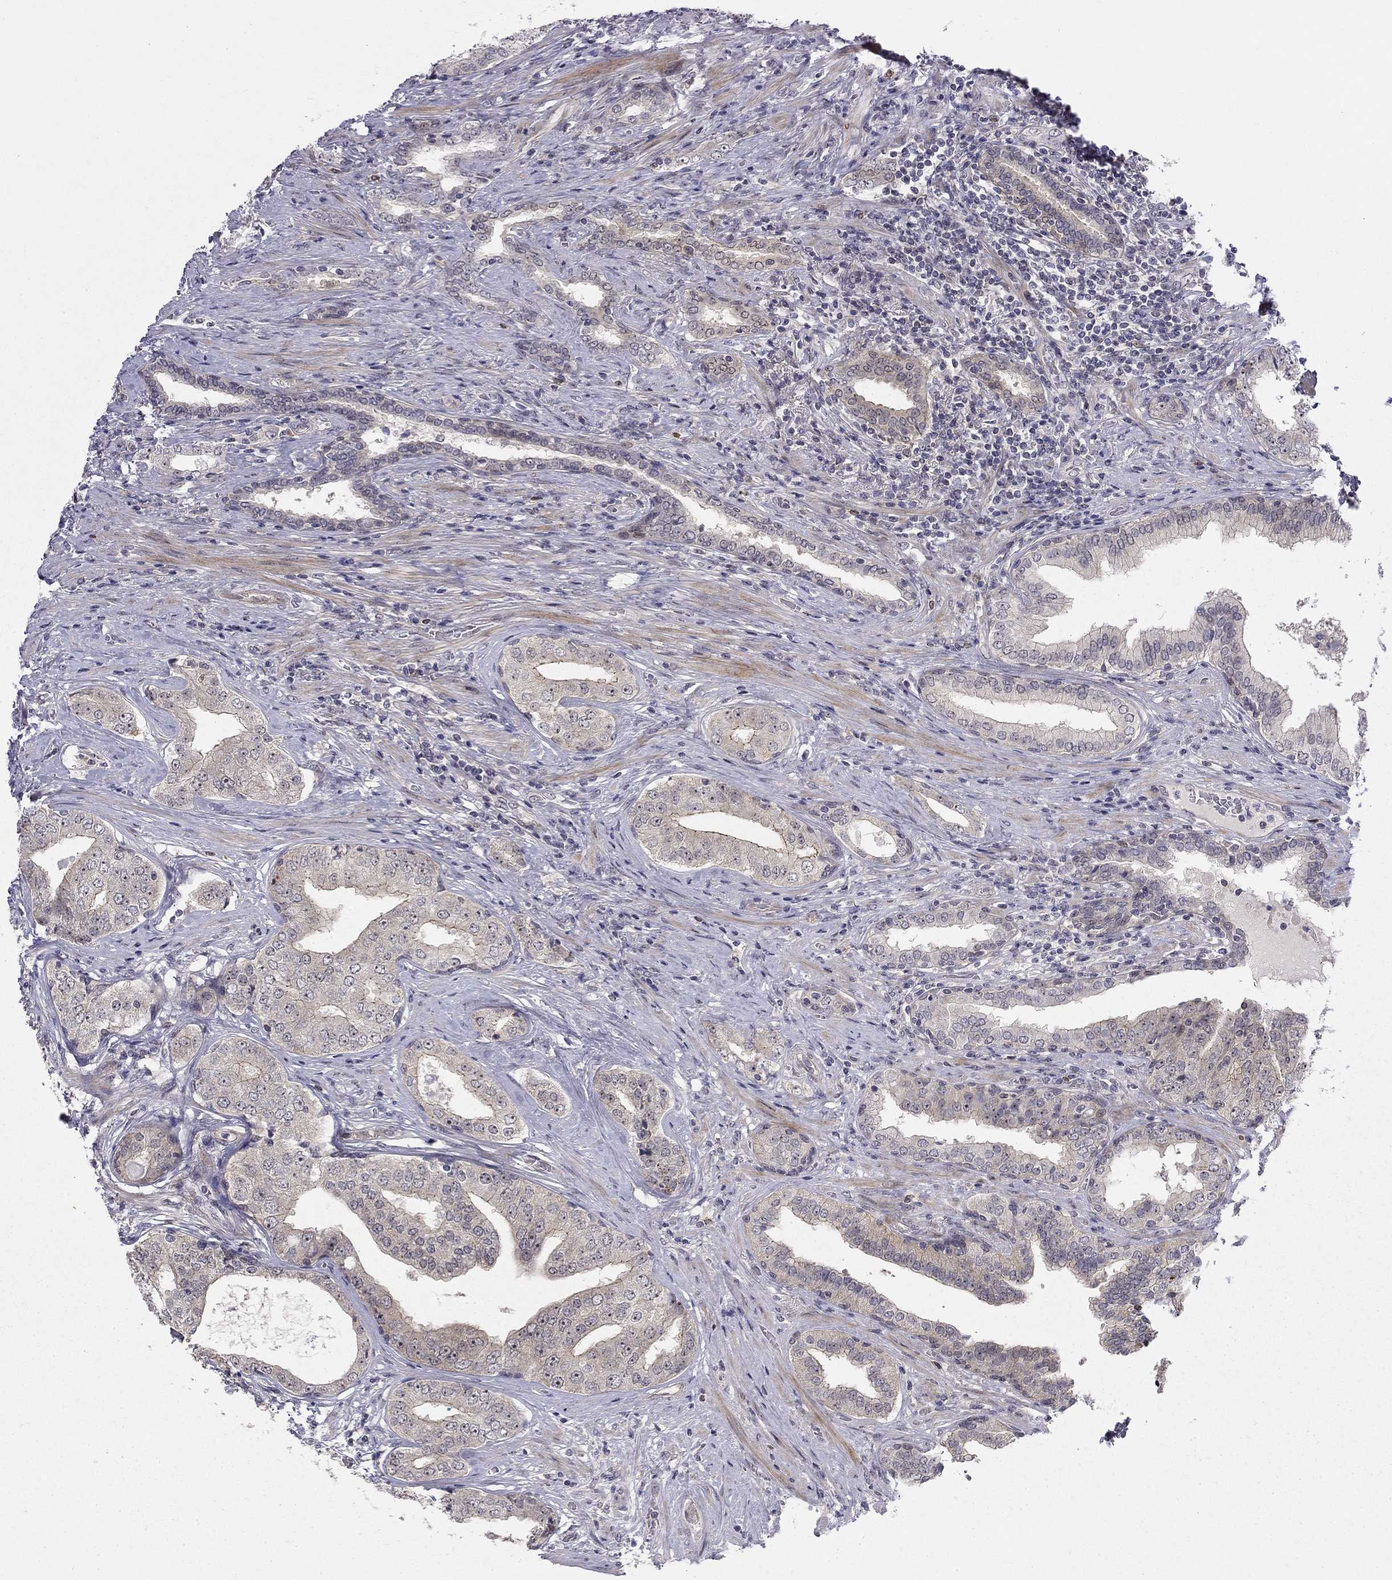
{"staining": {"intensity": "moderate", "quantity": "<25%", "location": "nuclear"}, "tissue": "prostate cancer", "cell_type": "Tumor cells", "image_type": "cancer", "snomed": [{"axis": "morphology", "description": "Adenocarcinoma, Low grade"}, {"axis": "topography", "description": "Prostate and seminal vesicle, NOS"}], "caption": "This is a micrograph of immunohistochemistry (IHC) staining of low-grade adenocarcinoma (prostate), which shows moderate positivity in the nuclear of tumor cells.", "gene": "STXBP6", "patient": {"sex": "male", "age": 61}}